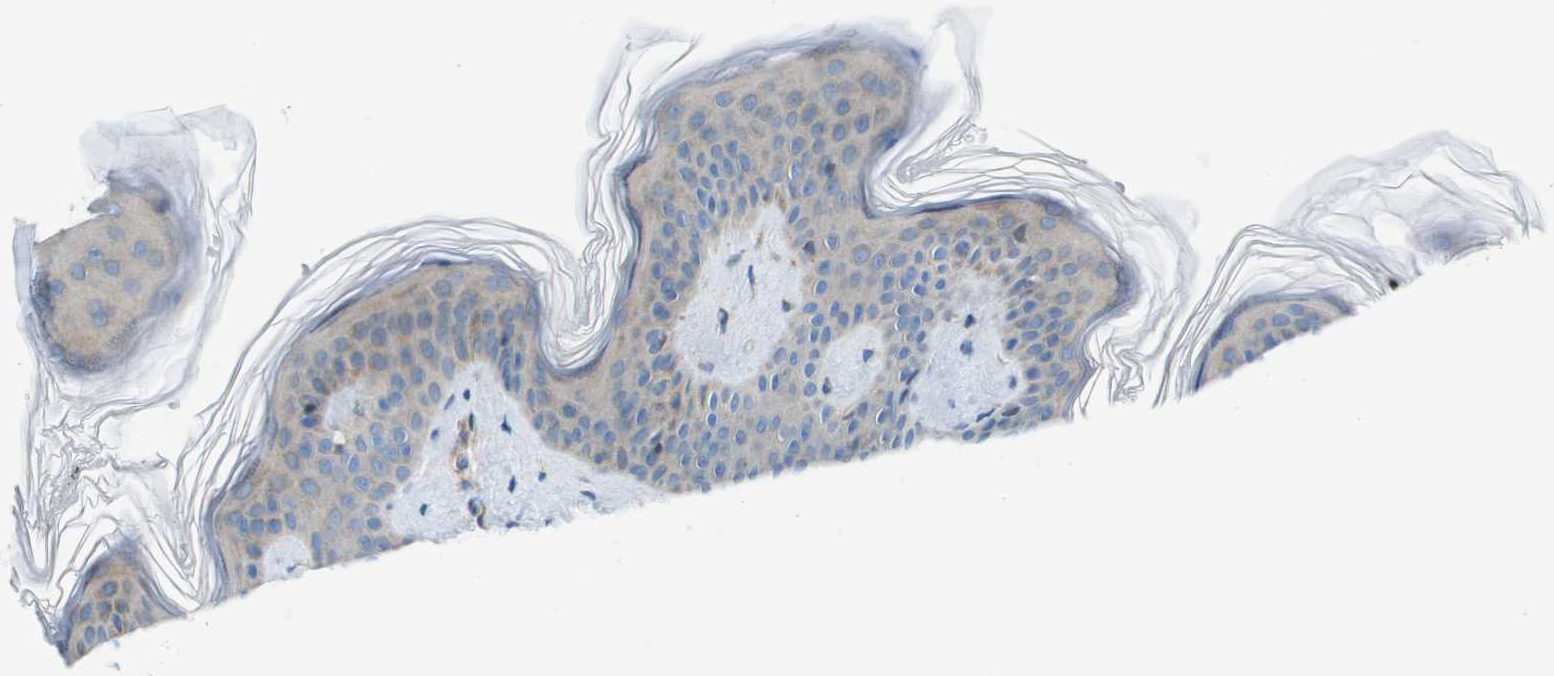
{"staining": {"intensity": "moderate", "quantity": ">75%", "location": "cytoplasmic/membranous"}, "tissue": "skin", "cell_type": "Fibroblasts", "image_type": "normal", "snomed": [{"axis": "morphology", "description": "Normal tissue, NOS"}, {"axis": "topography", "description": "Skin"}], "caption": "An immunohistochemistry (IHC) photomicrograph of normal tissue is shown. Protein staining in brown labels moderate cytoplasmic/membranous positivity in skin within fibroblasts. (Brightfield microscopy of DAB IHC at high magnification).", "gene": "TAOK3", "patient": {"sex": "female", "age": 17}}